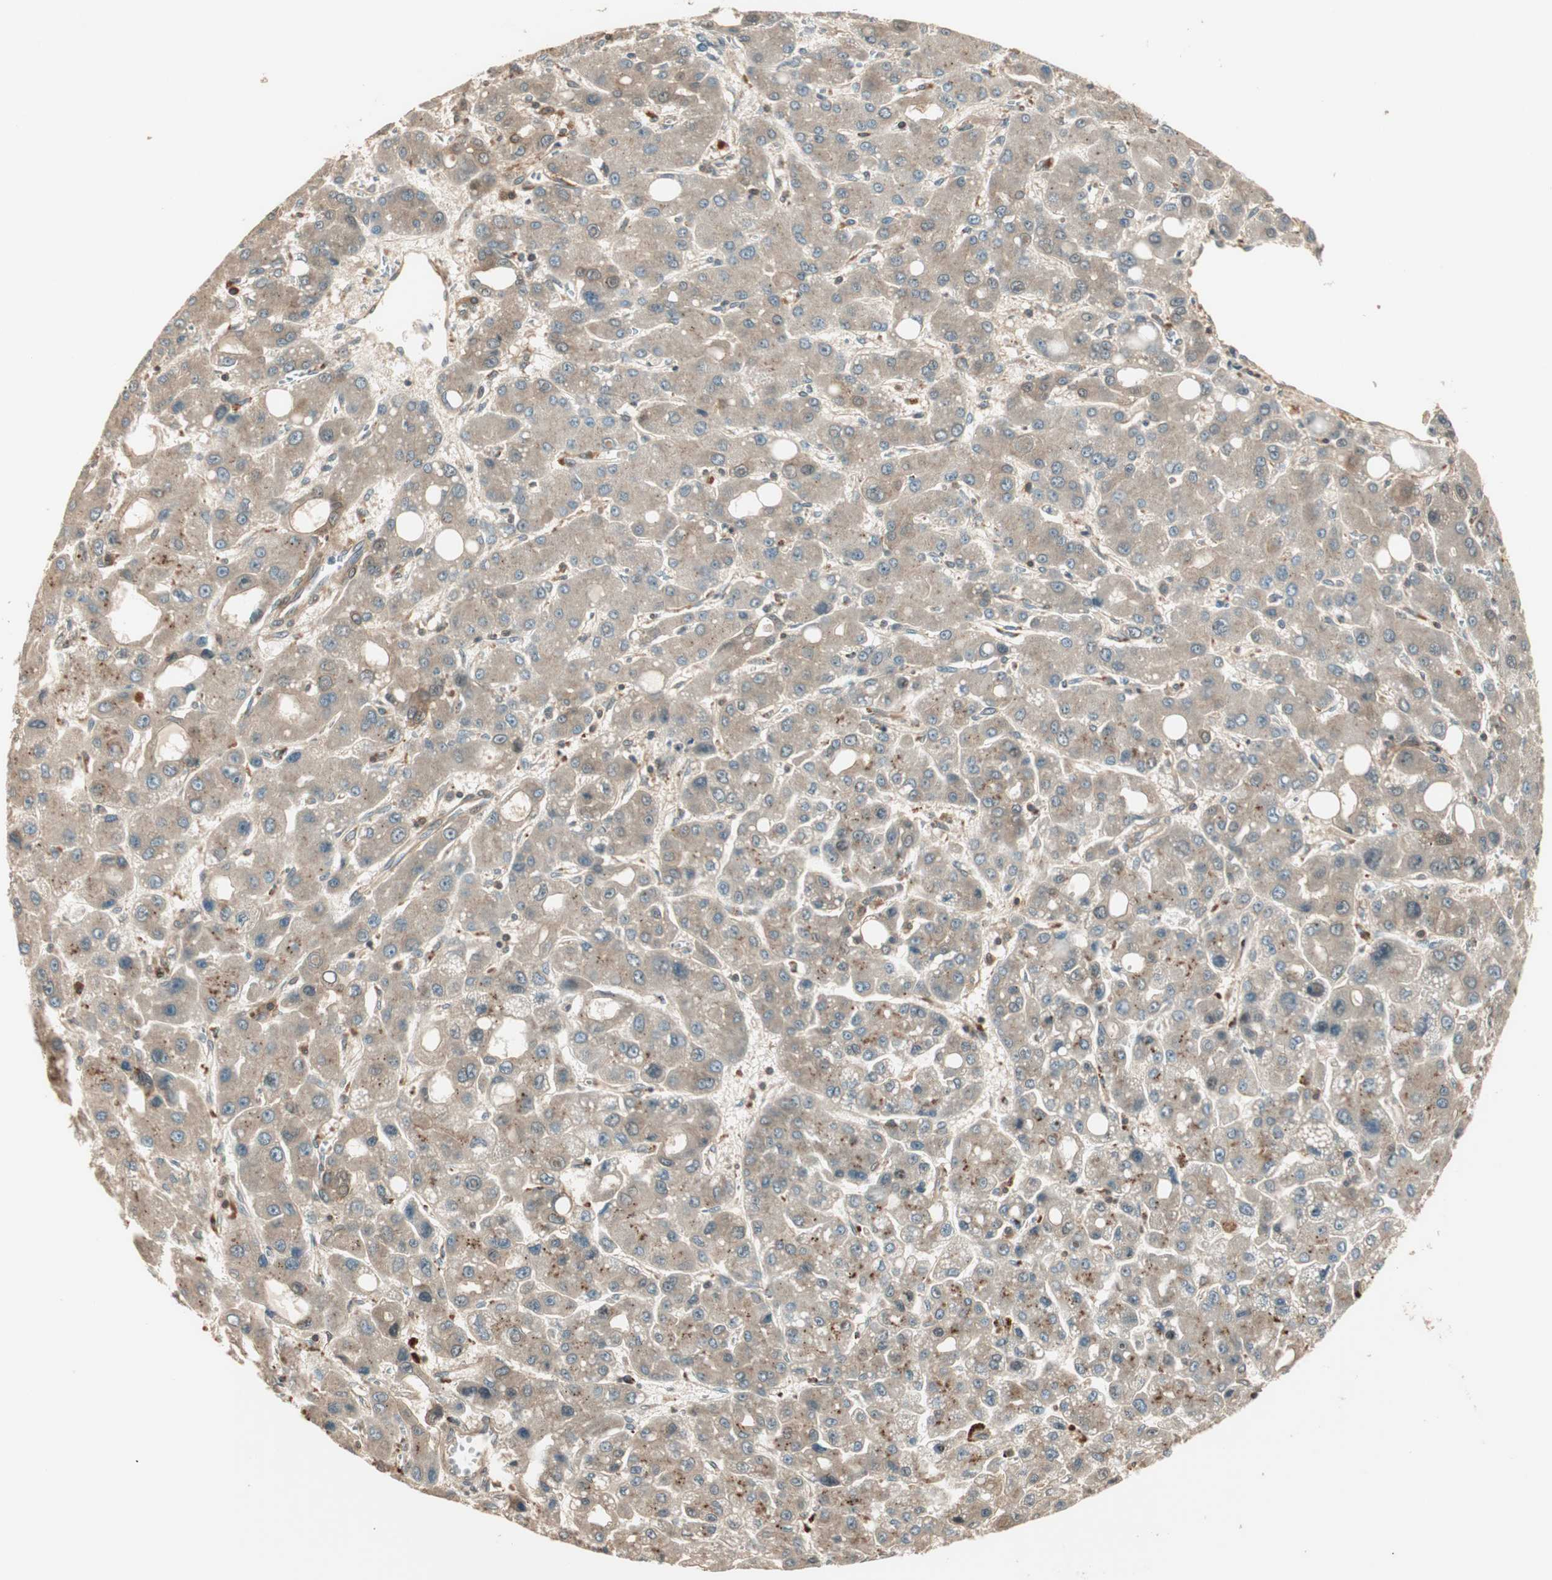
{"staining": {"intensity": "moderate", "quantity": ">75%", "location": "cytoplasmic/membranous"}, "tissue": "liver cancer", "cell_type": "Tumor cells", "image_type": "cancer", "snomed": [{"axis": "morphology", "description": "Carcinoma, Hepatocellular, NOS"}, {"axis": "topography", "description": "Liver"}], "caption": "Liver cancer (hepatocellular carcinoma) tissue displays moderate cytoplasmic/membranous staining in approximately >75% of tumor cells, visualized by immunohistochemistry. Nuclei are stained in blue.", "gene": "CNOT4", "patient": {"sex": "male", "age": 55}}